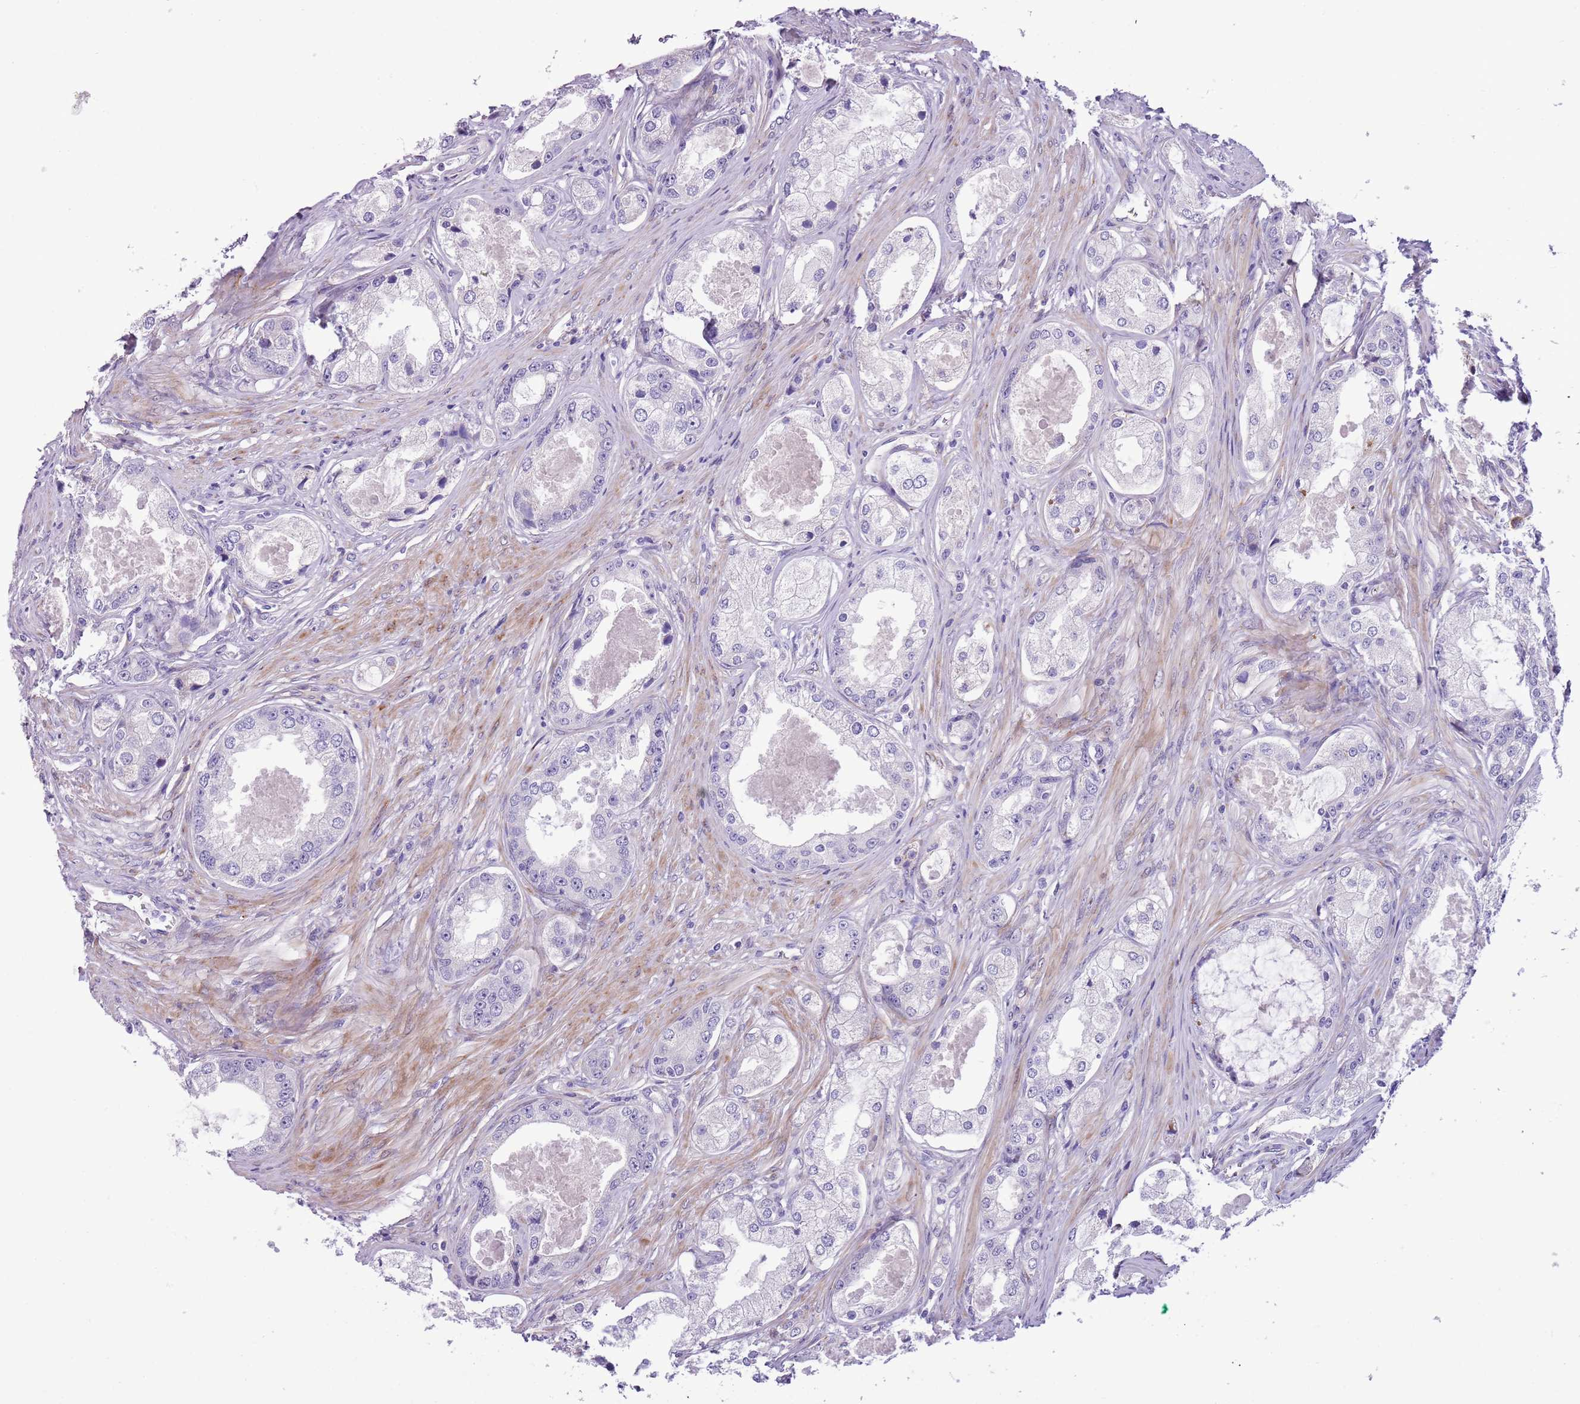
{"staining": {"intensity": "negative", "quantity": "none", "location": "none"}, "tissue": "prostate cancer", "cell_type": "Tumor cells", "image_type": "cancer", "snomed": [{"axis": "morphology", "description": "Adenocarcinoma, Low grade"}, {"axis": "topography", "description": "Prostate"}], "caption": "Immunohistochemistry of prostate cancer reveals no staining in tumor cells.", "gene": "MRPL32", "patient": {"sex": "male", "age": 68}}